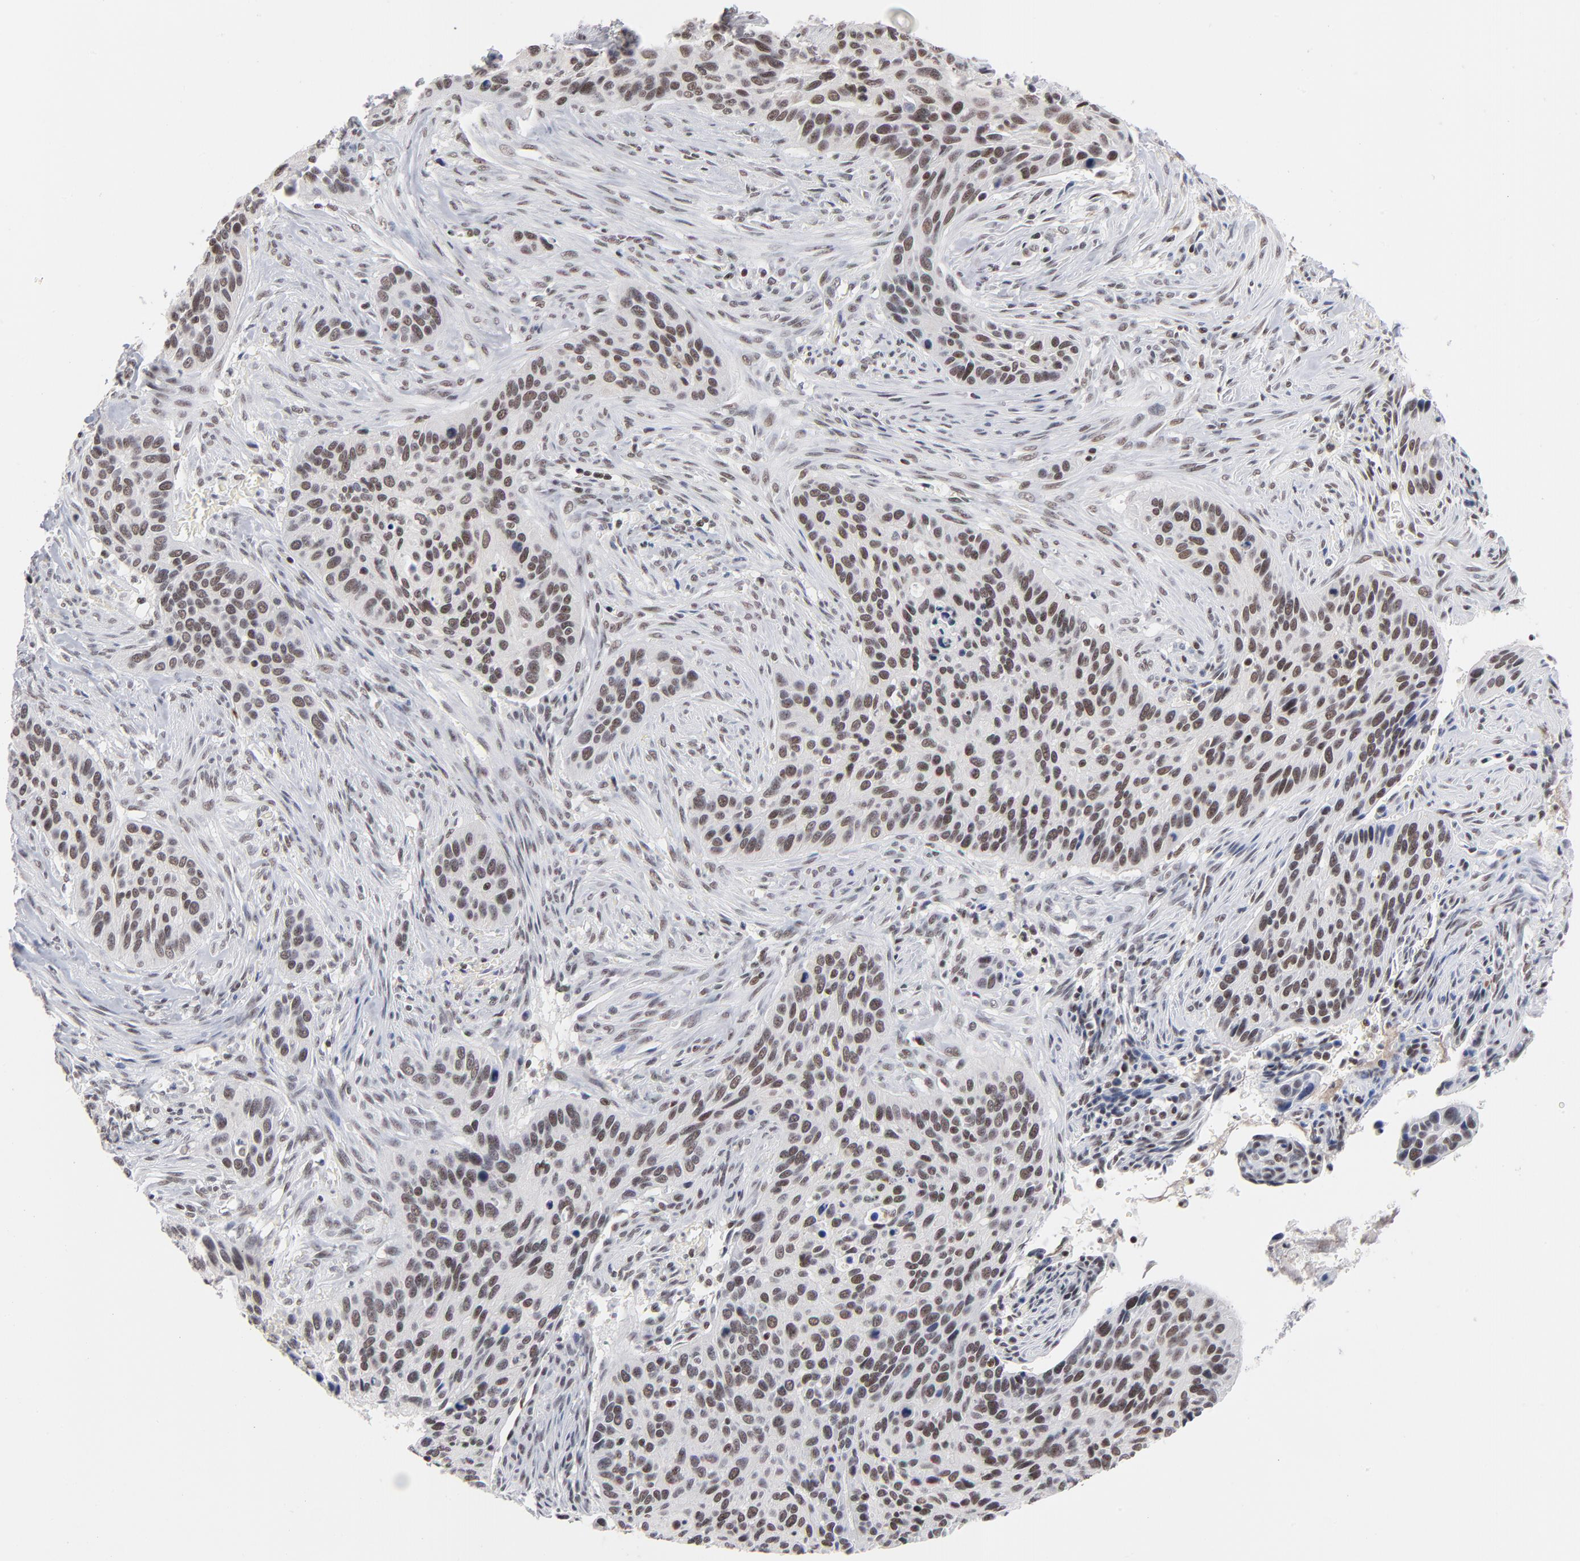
{"staining": {"intensity": "weak", "quantity": ">75%", "location": "nuclear"}, "tissue": "cervical cancer", "cell_type": "Tumor cells", "image_type": "cancer", "snomed": [{"axis": "morphology", "description": "Adenocarcinoma, NOS"}, {"axis": "topography", "description": "Cervix"}], "caption": "Immunohistochemistry photomicrograph of human cervical cancer (adenocarcinoma) stained for a protein (brown), which displays low levels of weak nuclear expression in approximately >75% of tumor cells.", "gene": "ZNF143", "patient": {"sex": "female", "age": 29}}